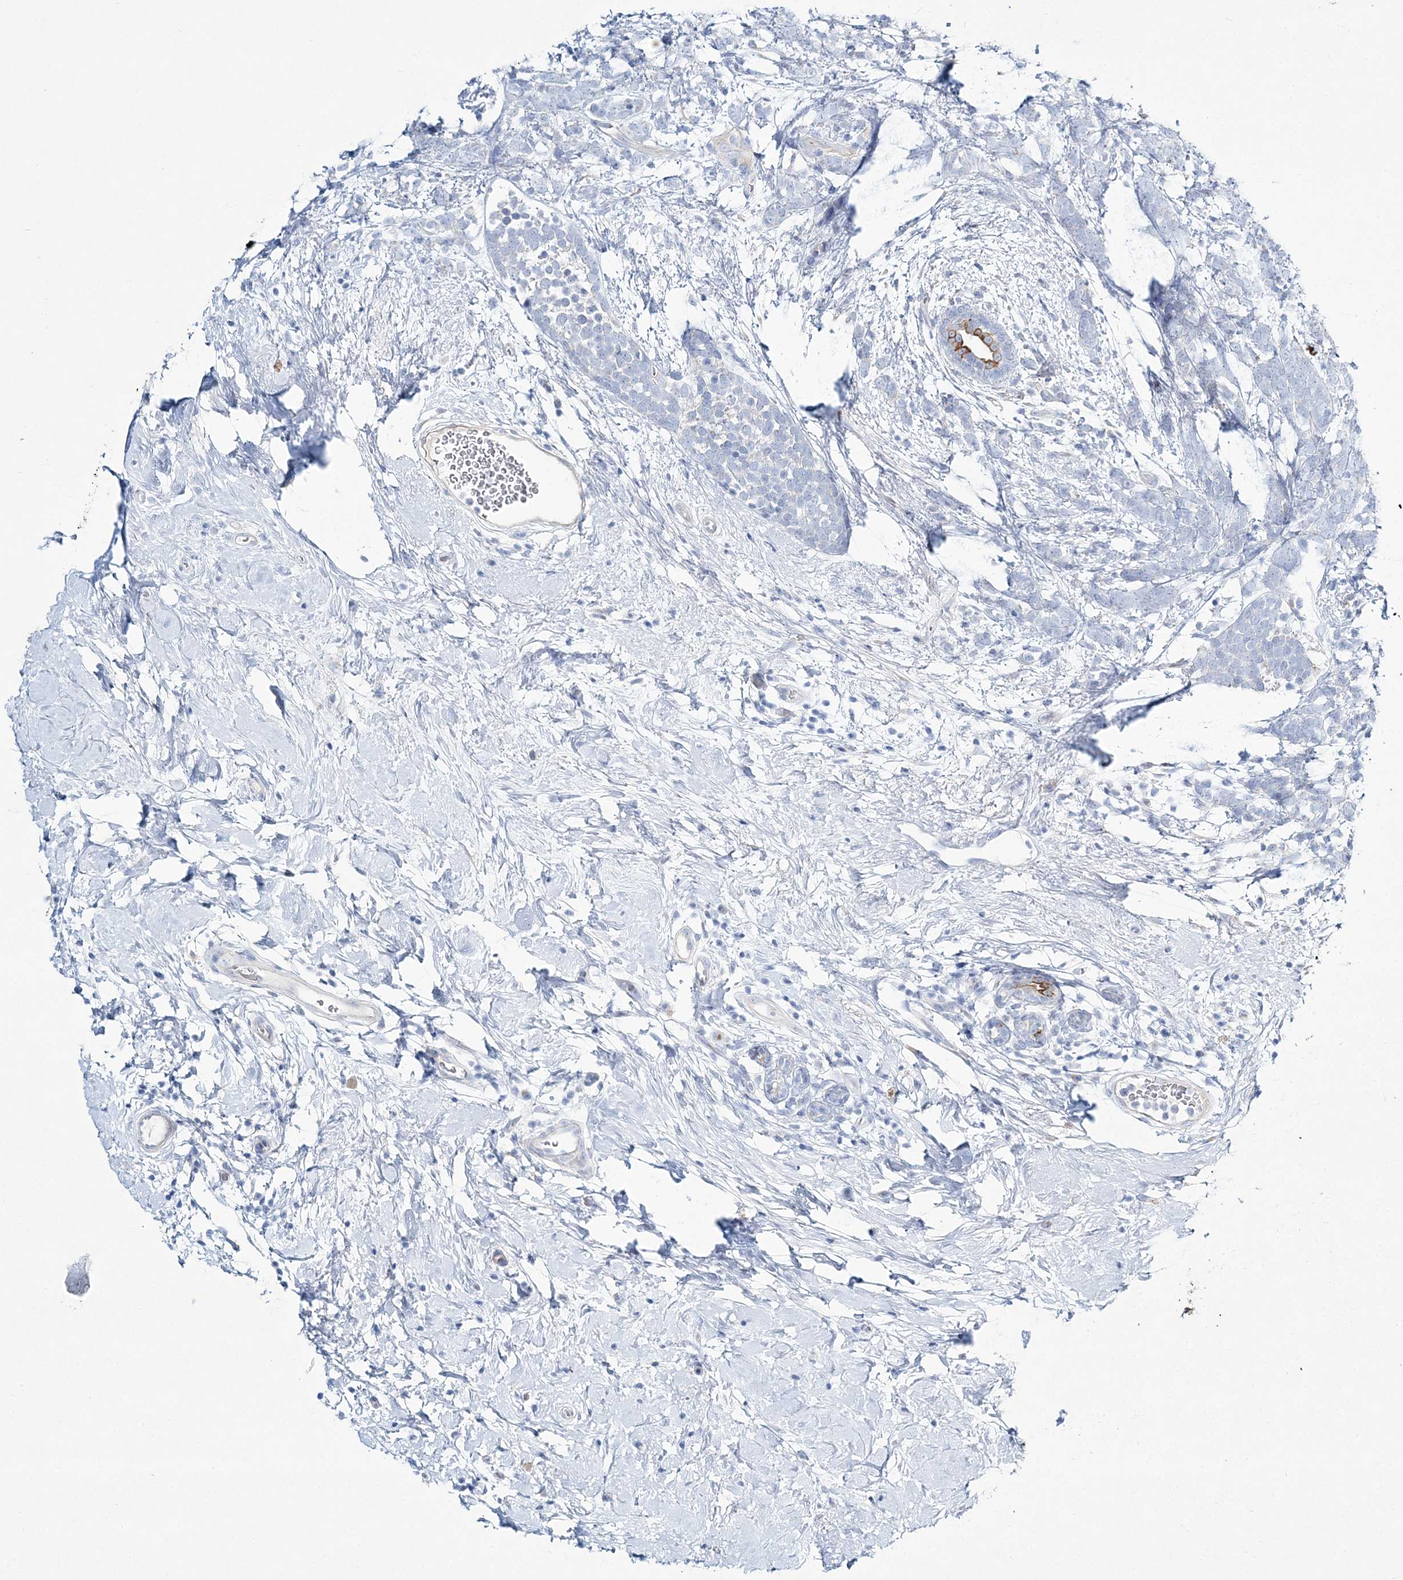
{"staining": {"intensity": "negative", "quantity": "none", "location": "none"}, "tissue": "breast cancer", "cell_type": "Tumor cells", "image_type": "cancer", "snomed": [{"axis": "morphology", "description": "Lobular carcinoma"}, {"axis": "topography", "description": "Breast"}], "caption": "Breast lobular carcinoma was stained to show a protein in brown. There is no significant positivity in tumor cells. The staining was performed using DAB (3,3'-diaminobenzidine) to visualize the protein expression in brown, while the nuclei were stained in blue with hematoxylin (Magnification: 20x).", "gene": "ADGRL1", "patient": {"sex": "female", "age": 58}}